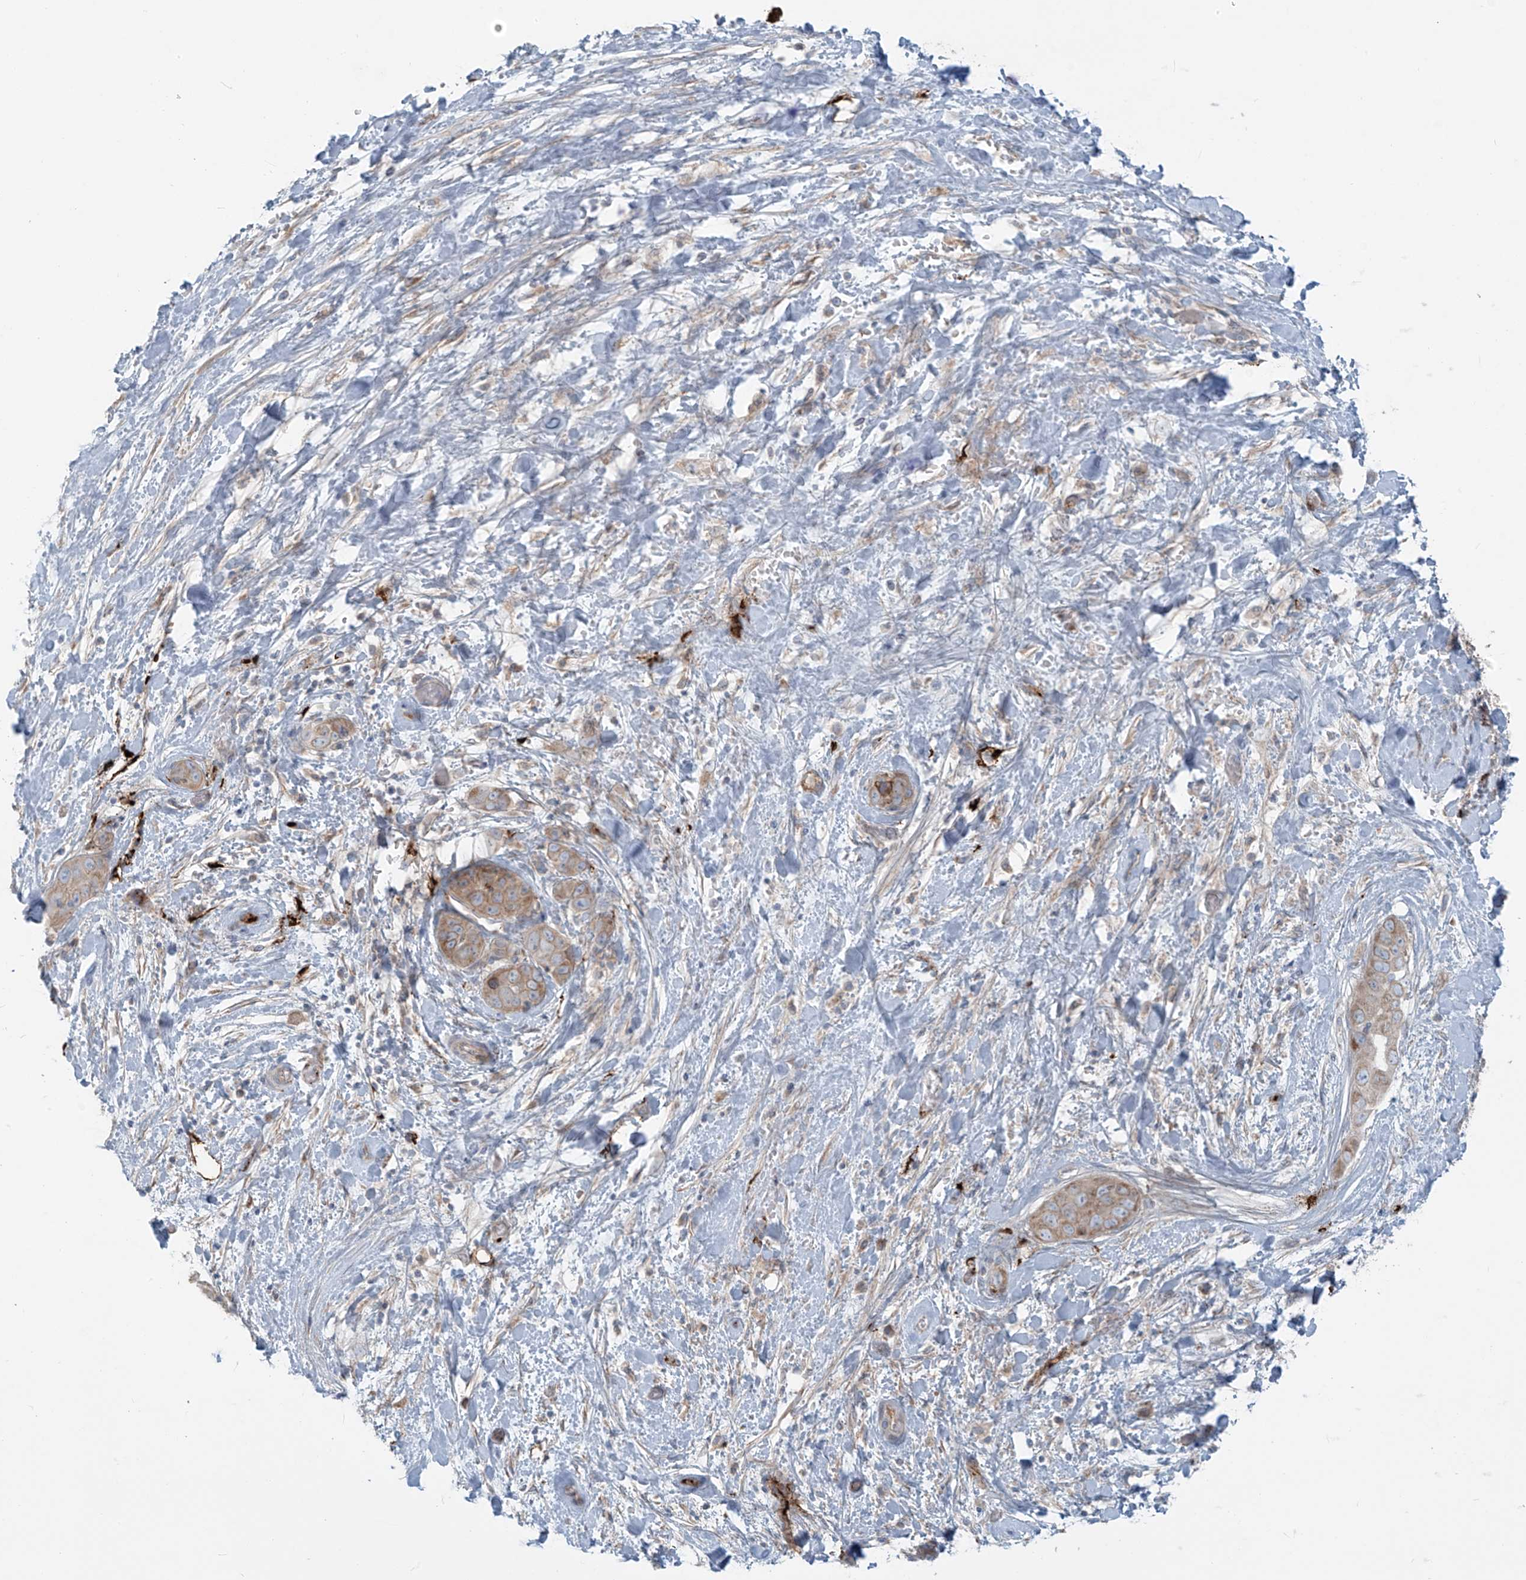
{"staining": {"intensity": "moderate", "quantity": ">75%", "location": "cytoplasmic/membranous"}, "tissue": "liver cancer", "cell_type": "Tumor cells", "image_type": "cancer", "snomed": [{"axis": "morphology", "description": "Cholangiocarcinoma"}, {"axis": "topography", "description": "Liver"}], "caption": "A medium amount of moderate cytoplasmic/membranous staining is present in approximately >75% of tumor cells in cholangiocarcinoma (liver) tissue.", "gene": "LZTS3", "patient": {"sex": "female", "age": 52}}